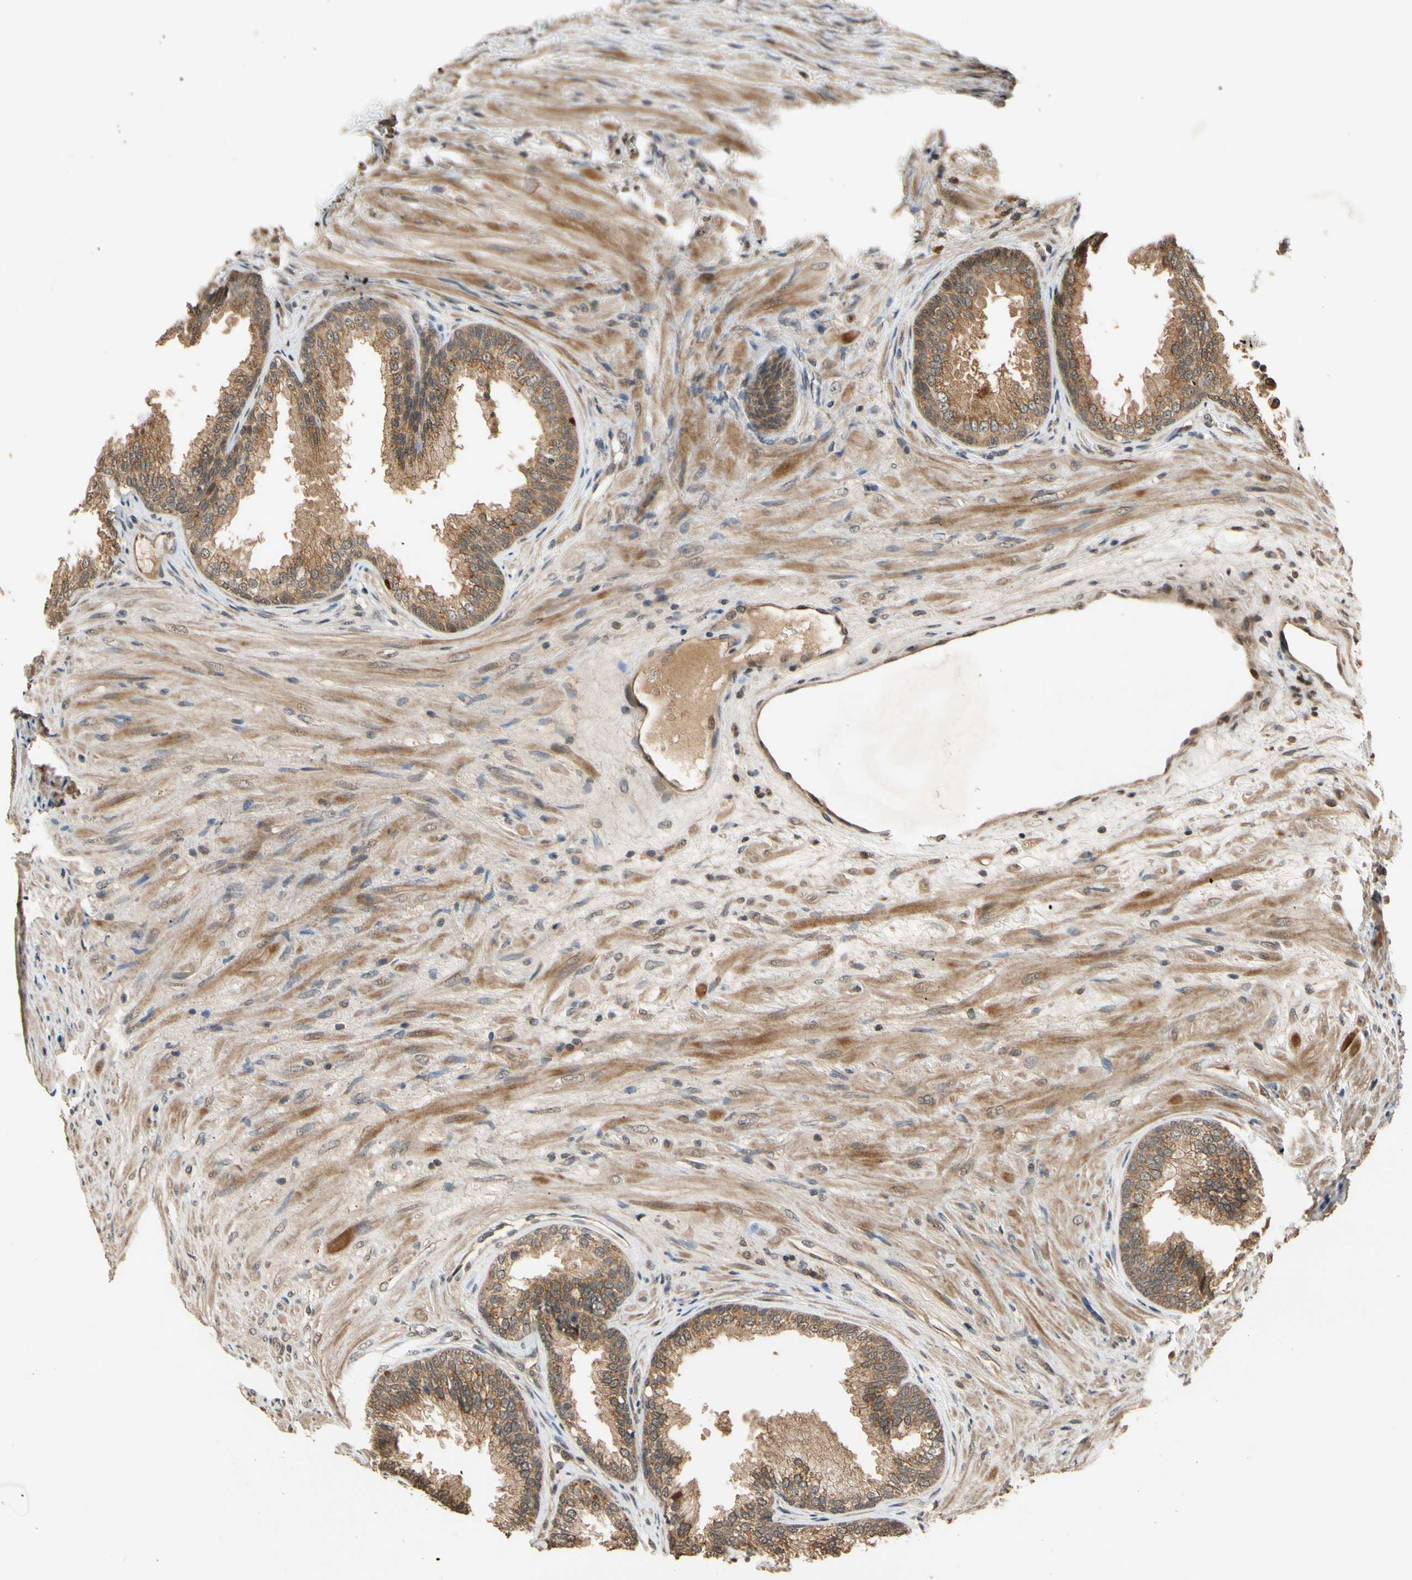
{"staining": {"intensity": "moderate", "quantity": ">75%", "location": "cytoplasmic/membranous"}, "tissue": "prostate", "cell_type": "Glandular cells", "image_type": "normal", "snomed": [{"axis": "morphology", "description": "Normal tissue, NOS"}, {"axis": "topography", "description": "Prostate"}], "caption": "Protein staining shows moderate cytoplasmic/membranous positivity in approximately >75% of glandular cells in unremarkable prostate. (DAB (3,3'-diaminobenzidine) = brown stain, brightfield microscopy at high magnification).", "gene": "TMEM230", "patient": {"sex": "male", "age": 76}}